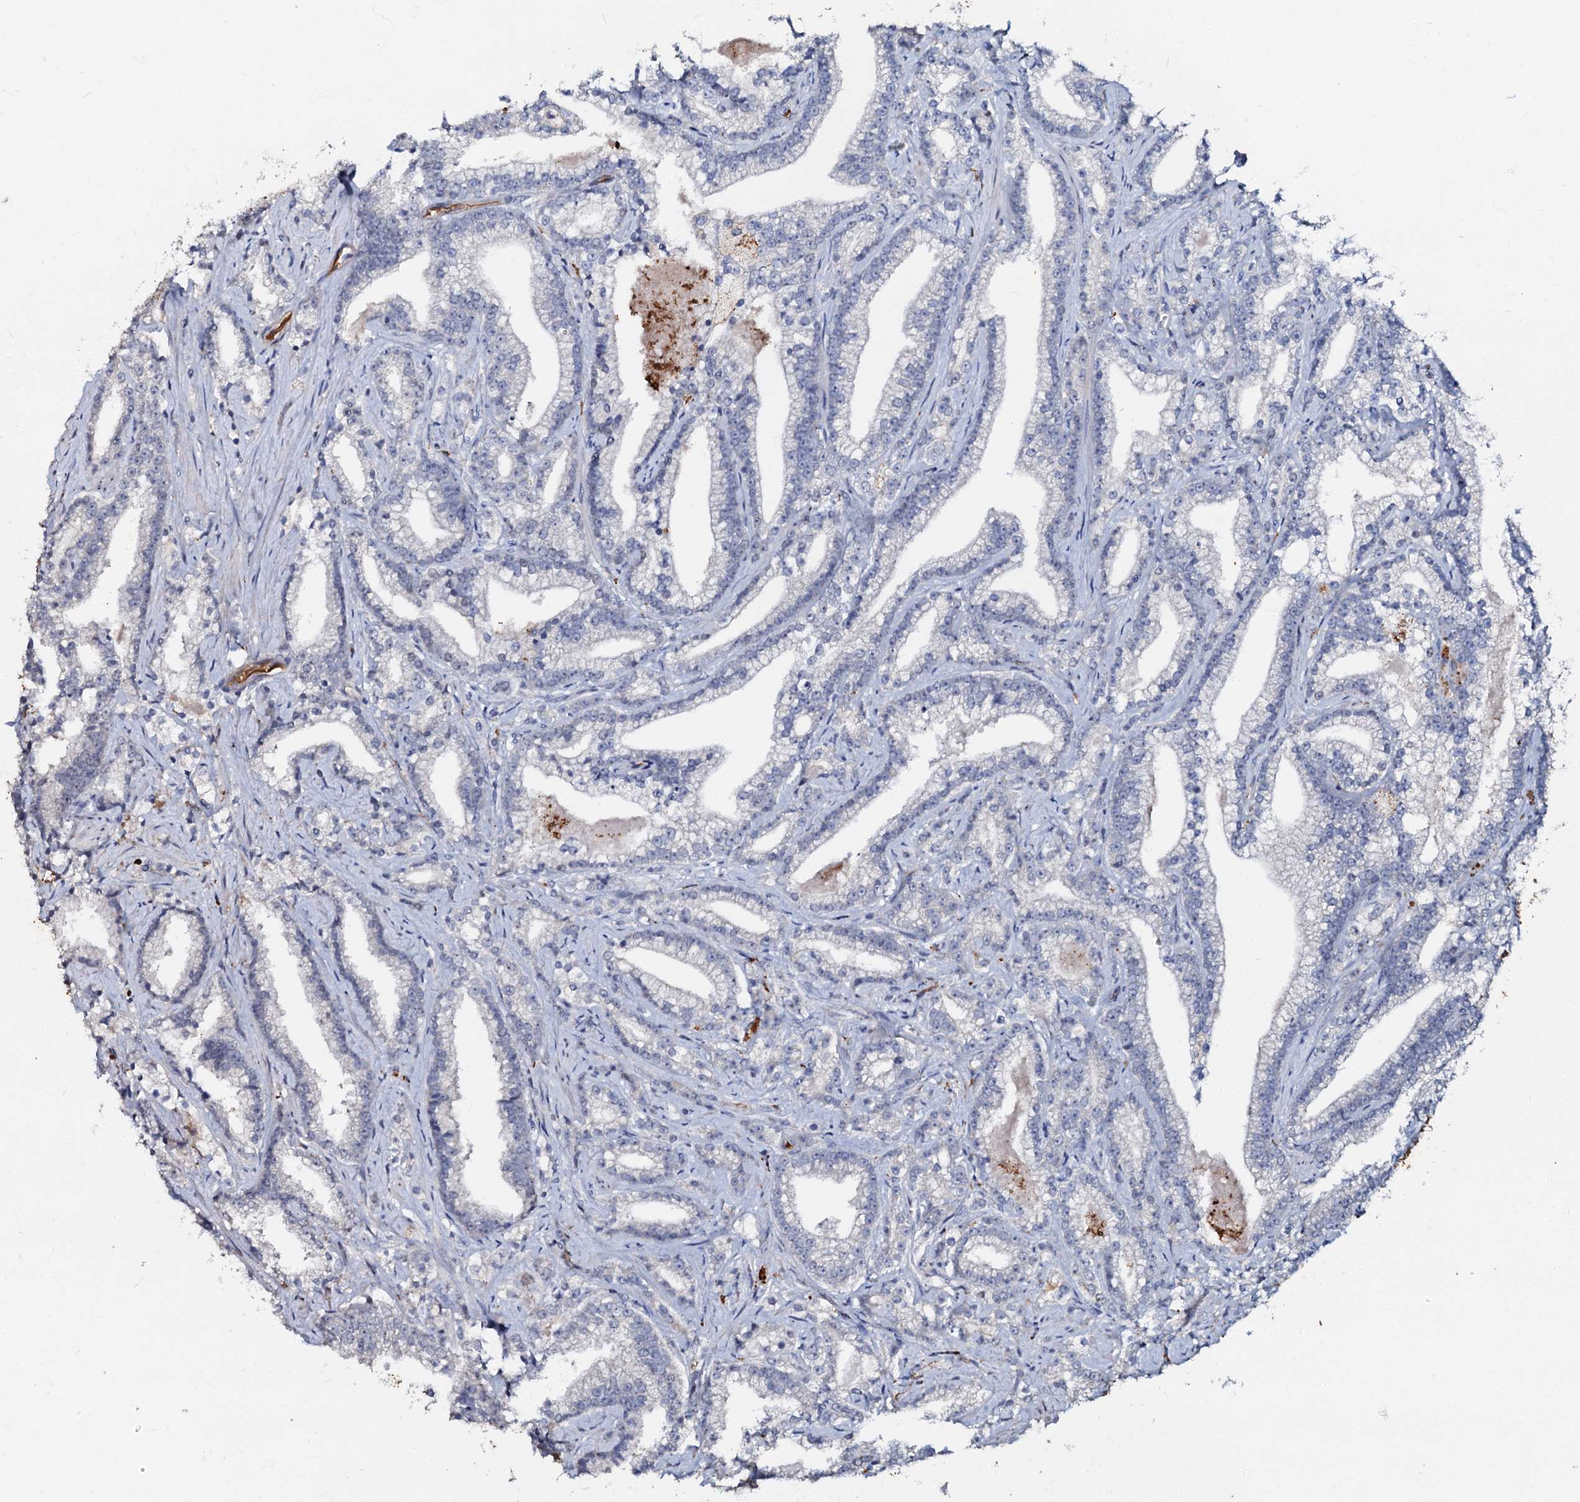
{"staining": {"intensity": "moderate", "quantity": "<25%", "location": "cytoplasmic/membranous"}, "tissue": "prostate cancer", "cell_type": "Tumor cells", "image_type": "cancer", "snomed": [{"axis": "morphology", "description": "Adenocarcinoma, High grade"}, {"axis": "topography", "description": "Prostate and seminal vesicle, NOS"}], "caption": "Immunohistochemistry (IHC) histopathology image of neoplastic tissue: prostate cancer stained using immunohistochemistry (IHC) demonstrates low levels of moderate protein expression localized specifically in the cytoplasmic/membranous of tumor cells, appearing as a cytoplasmic/membranous brown color.", "gene": "MANSC4", "patient": {"sex": "male", "age": 67}}